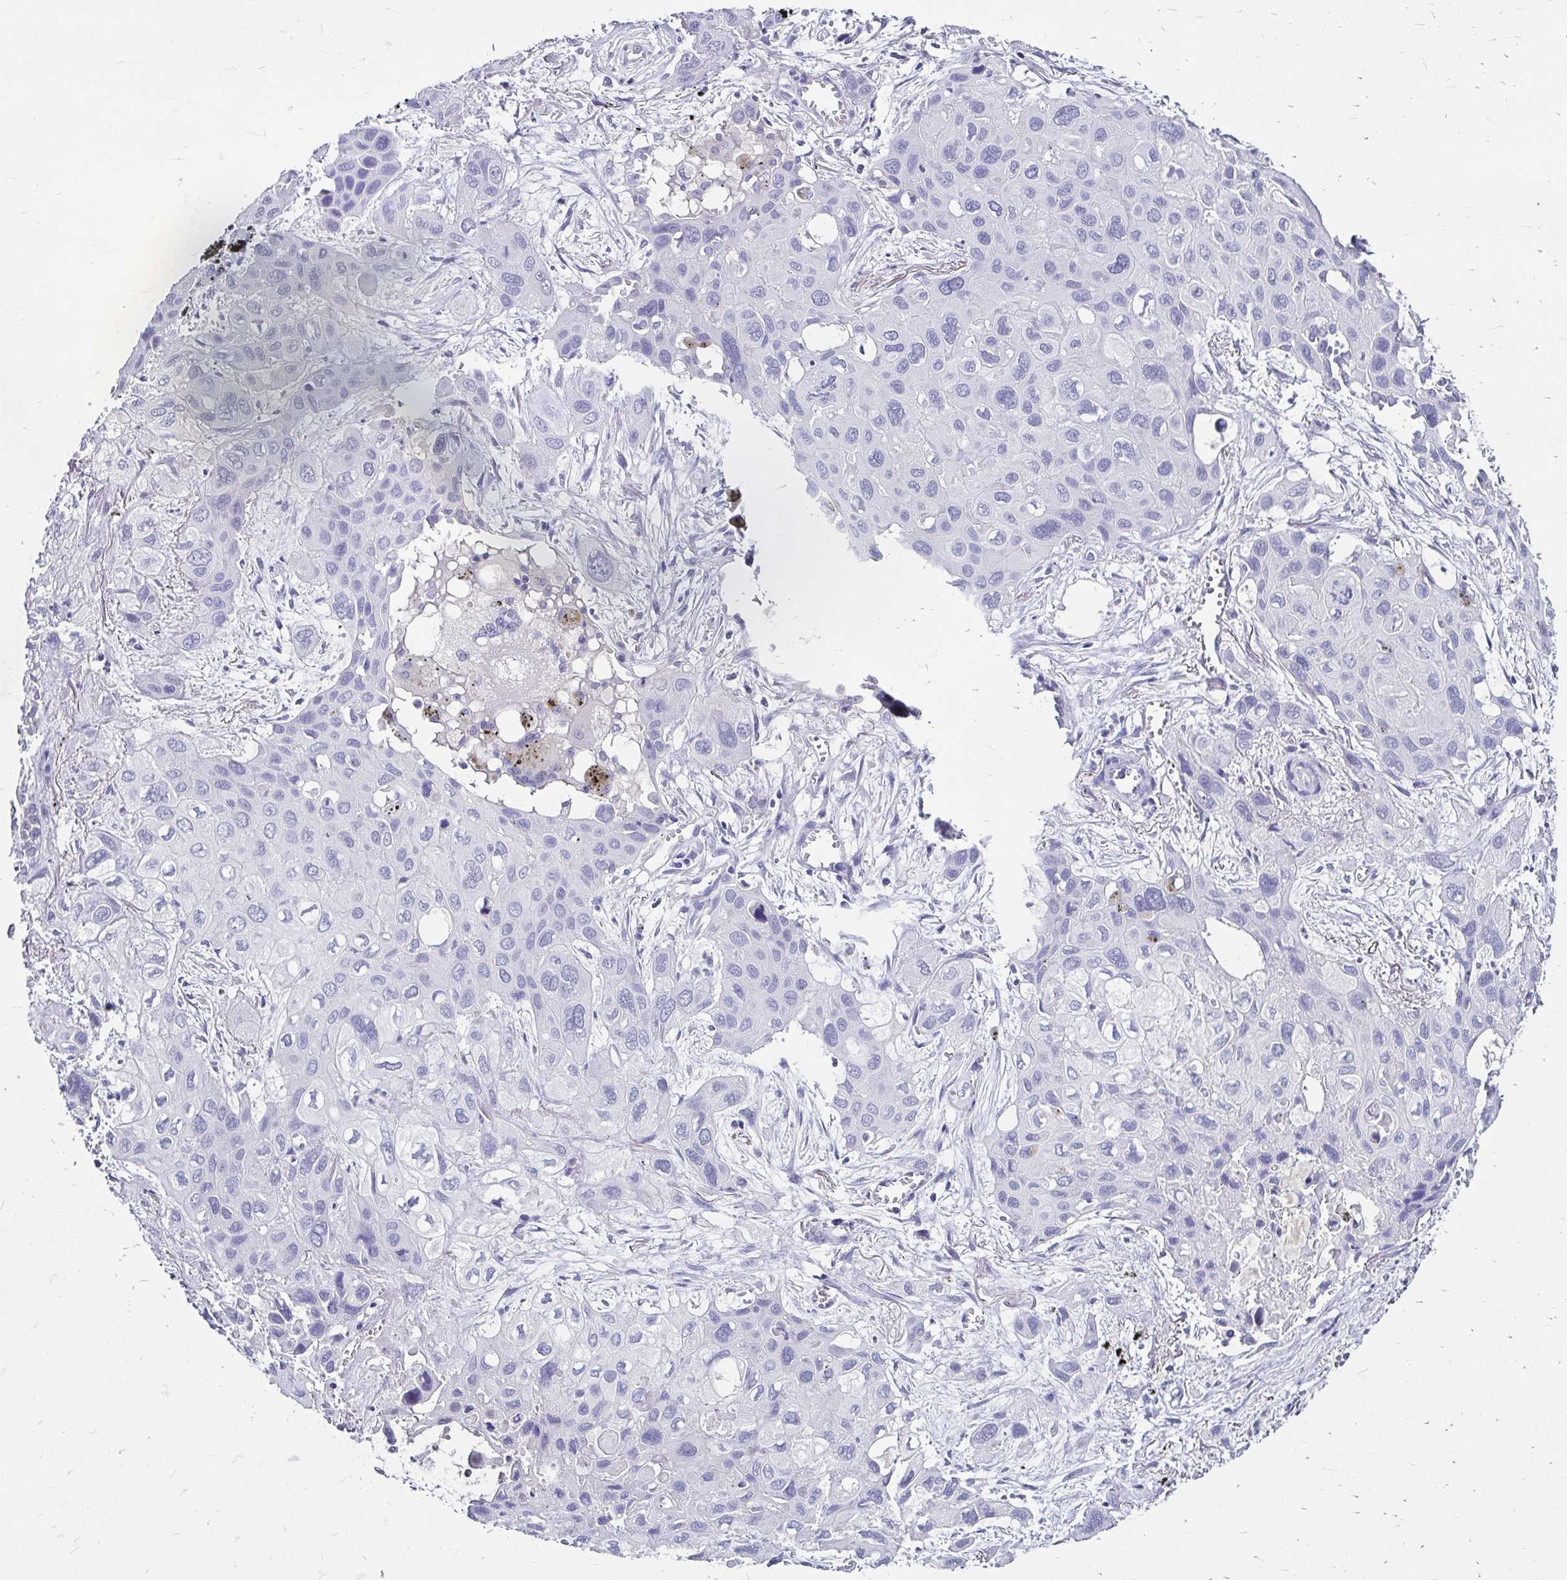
{"staining": {"intensity": "negative", "quantity": "none", "location": "none"}, "tissue": "lung cancer", "cell_type": "Tumor cells", "image_type": "cancer", "snomed": [{"axis": "morphology", "description": "Squamous cell carcinoma, NOS"}, {"axis": "morphology", "description": "Squamous cell carcinoma, metastatic, NOS"}, {"axis": "topography", "description": "Lung"}], "caption": "DAB immunohistochemical staining of human lung cancer (squamous cell carcinoma) demonstrates no significant expression in tumor cells. (DAB IHC visualized using brightfield microscopy, high magnification).", "gene": "SCG3", "patient": {"sex": "male", "age": 59}}